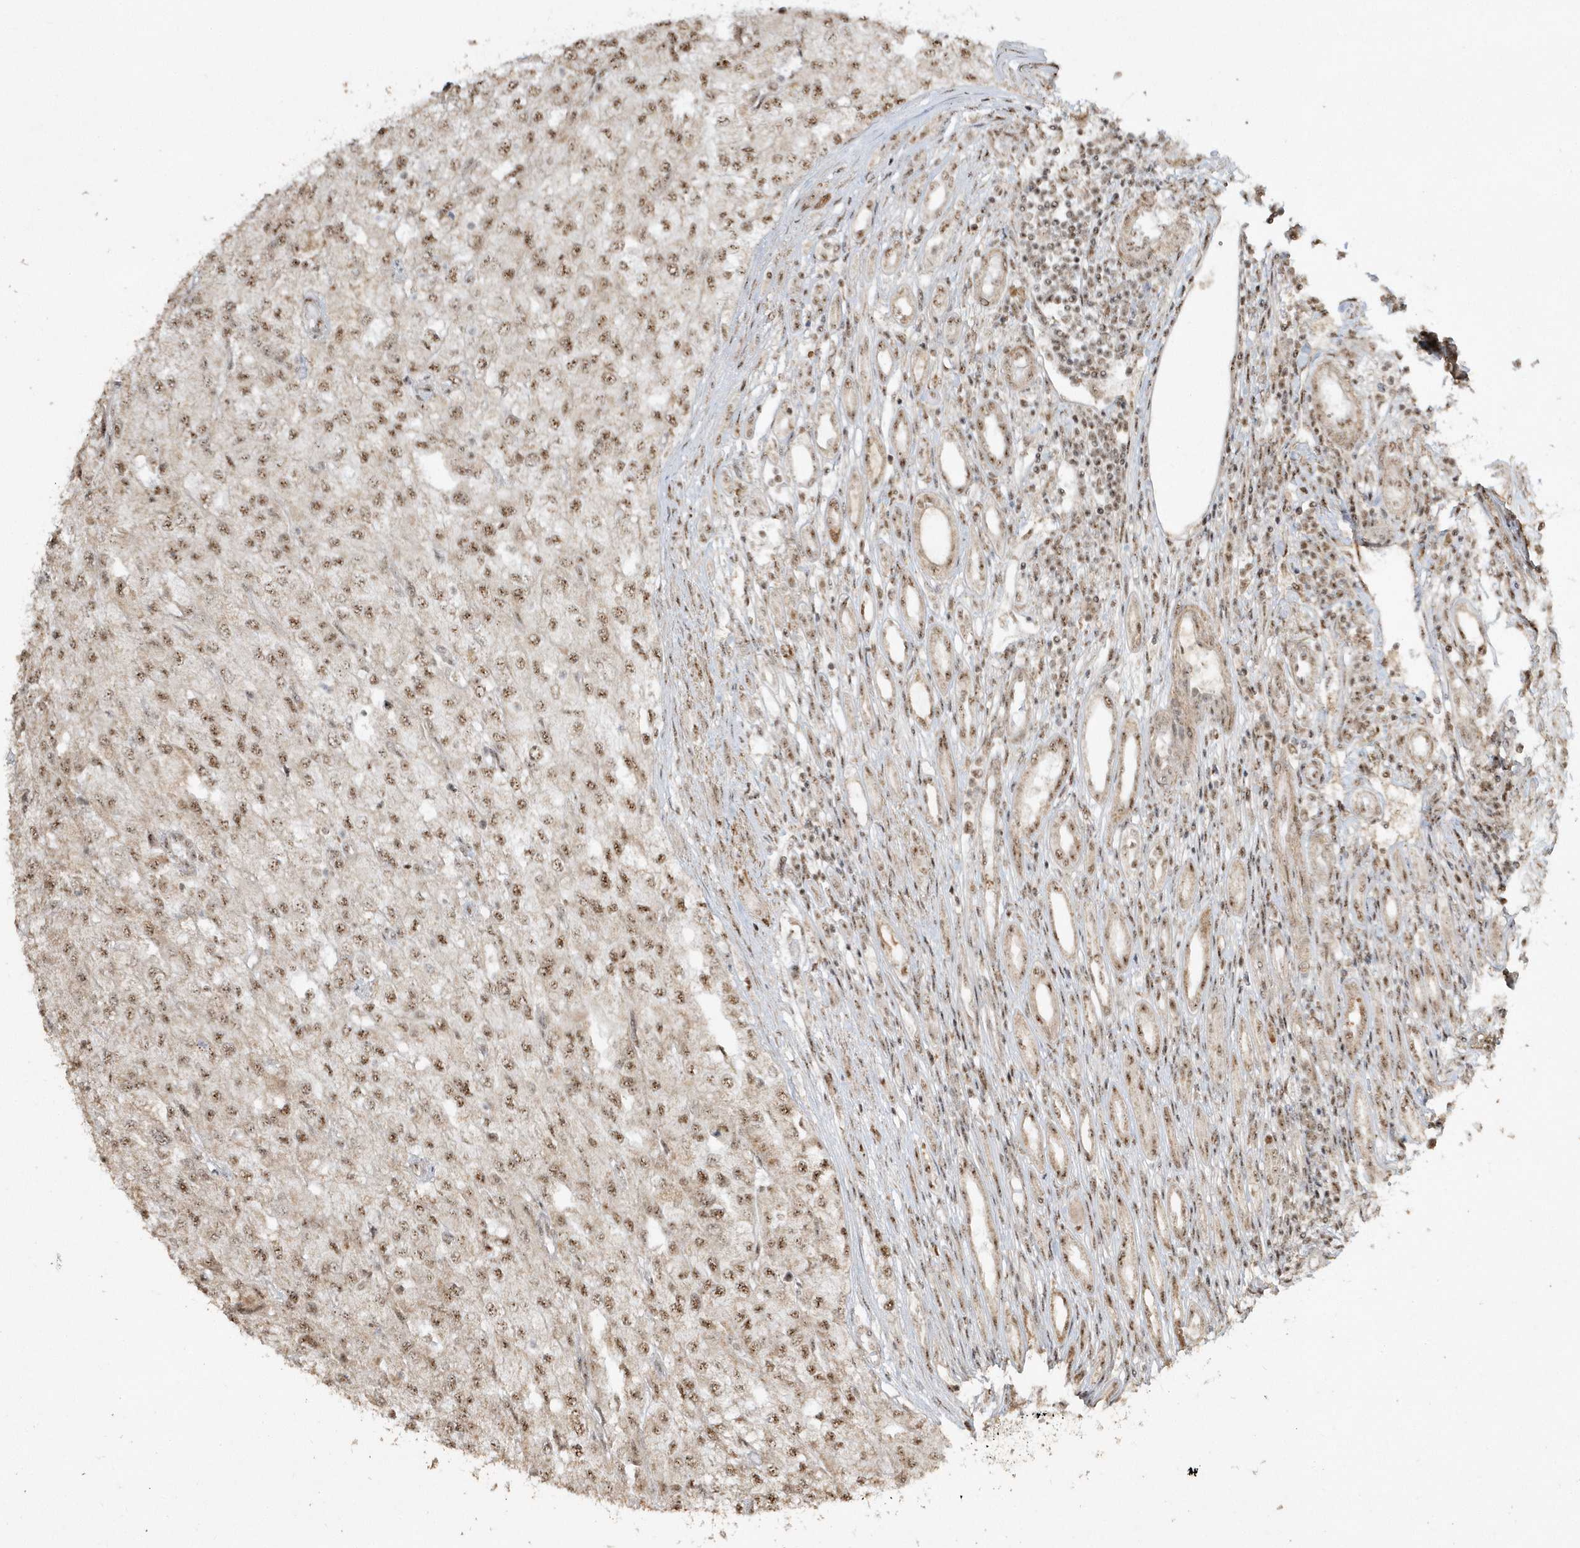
{"staining": {"intensity": "moderate", "quantity": ">75%", "location": "nuclear"}, "tissue": "renal cancer", "cell_type": "Tumor cells", "image_type": "cancer", "snomed": [{"axis": "morphology", "description": "Adenocarcinoma, NOS"}, {"axis": "topography", "description": "Kidney"}], "caption": "A brown stain labels moderate nuclear expression of a protein in renal cancer (adenocarcinoma) tumor cells.", "gene": "POLR3B", "patient": {"sex": "female", "age": 54}}